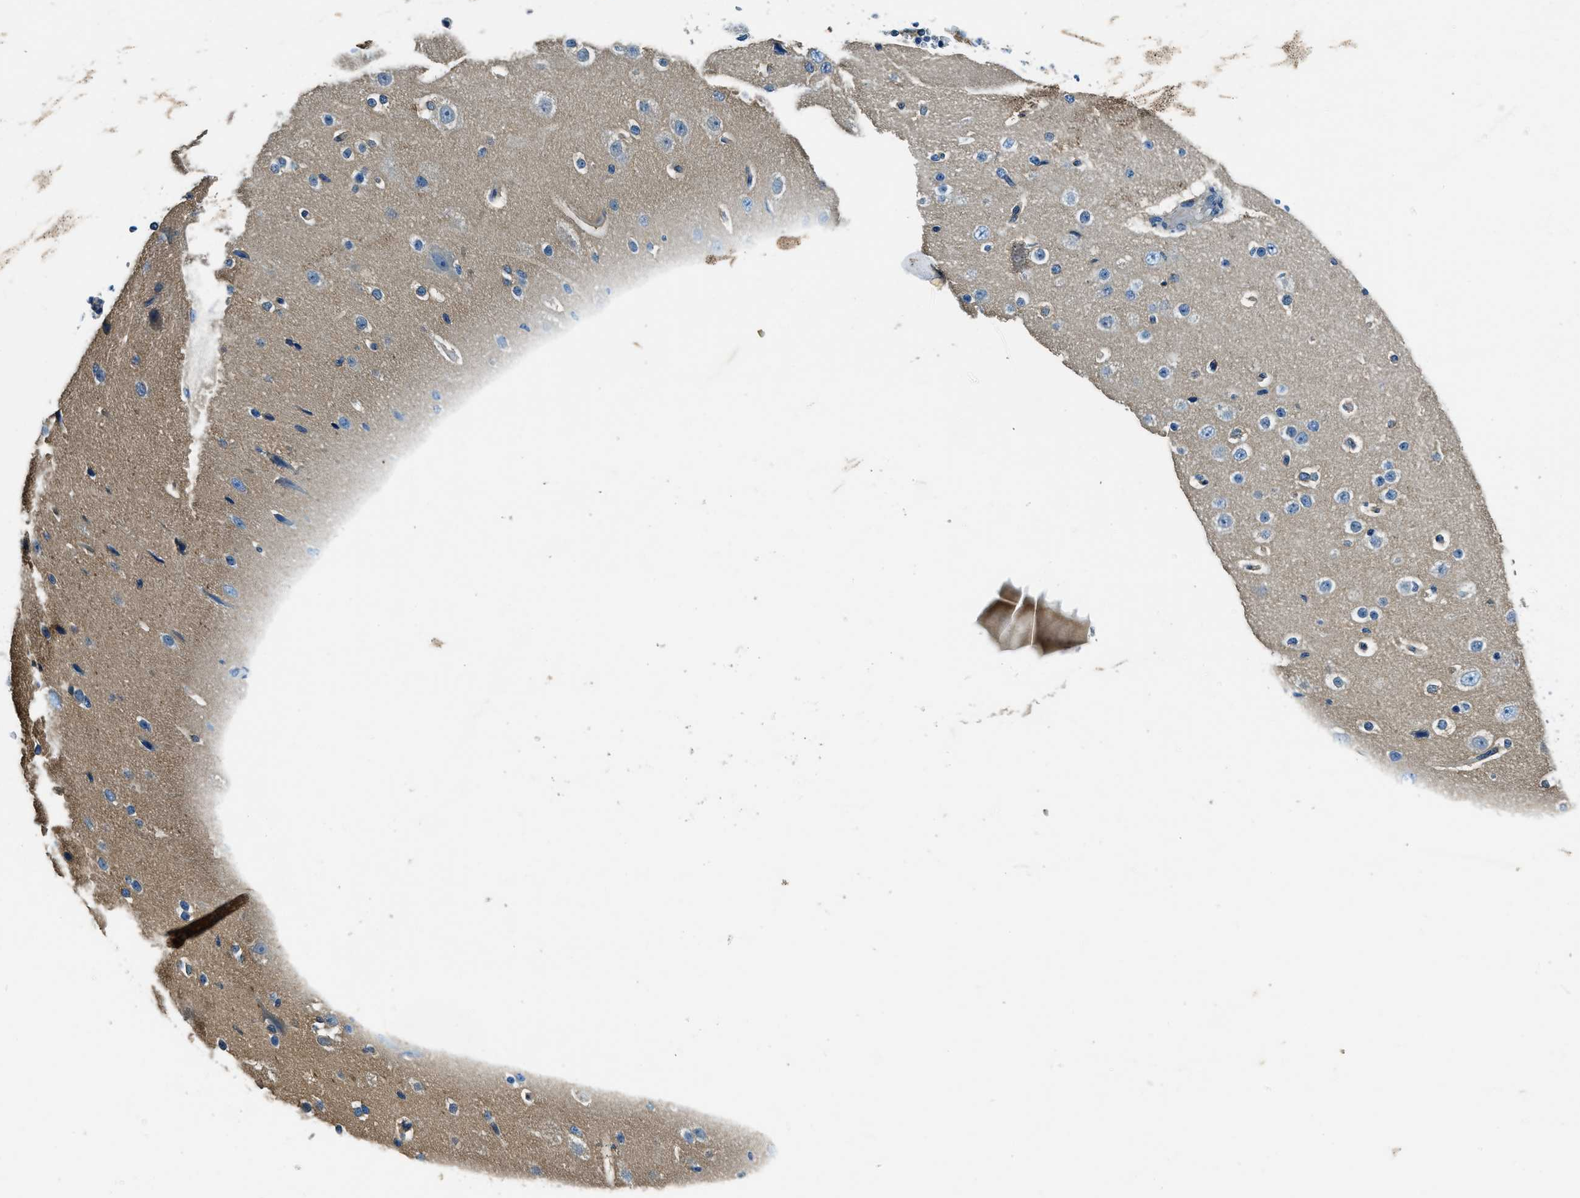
{"staining": {"intensity": "moderate", "quantity": ">75%", "location": "cytoplasmic/membranous"}, "tissue": "cerebral cortex", "cell_type": "Endothelial cells", "image_type": "normal", "snomed": [{"axis": "morphology", "description": "Normal tissue, NOS"}, {"axis": "morphology", "description": "Developmental malformation"}, {"axis": "topography", "description": "Cerebral cortex"}], "caption": "The immunohistochemical stain highlights moderate cytoplasmic/membranous positivity in endothelial cells of unremarkable cerebral cortex. (Stains: DAB in brown, nuclei in blue, Microscopy: brightfield microscopy at high magnification).", "gene": "TMEM186", "patient": {"sex": "female", "age": 30}}